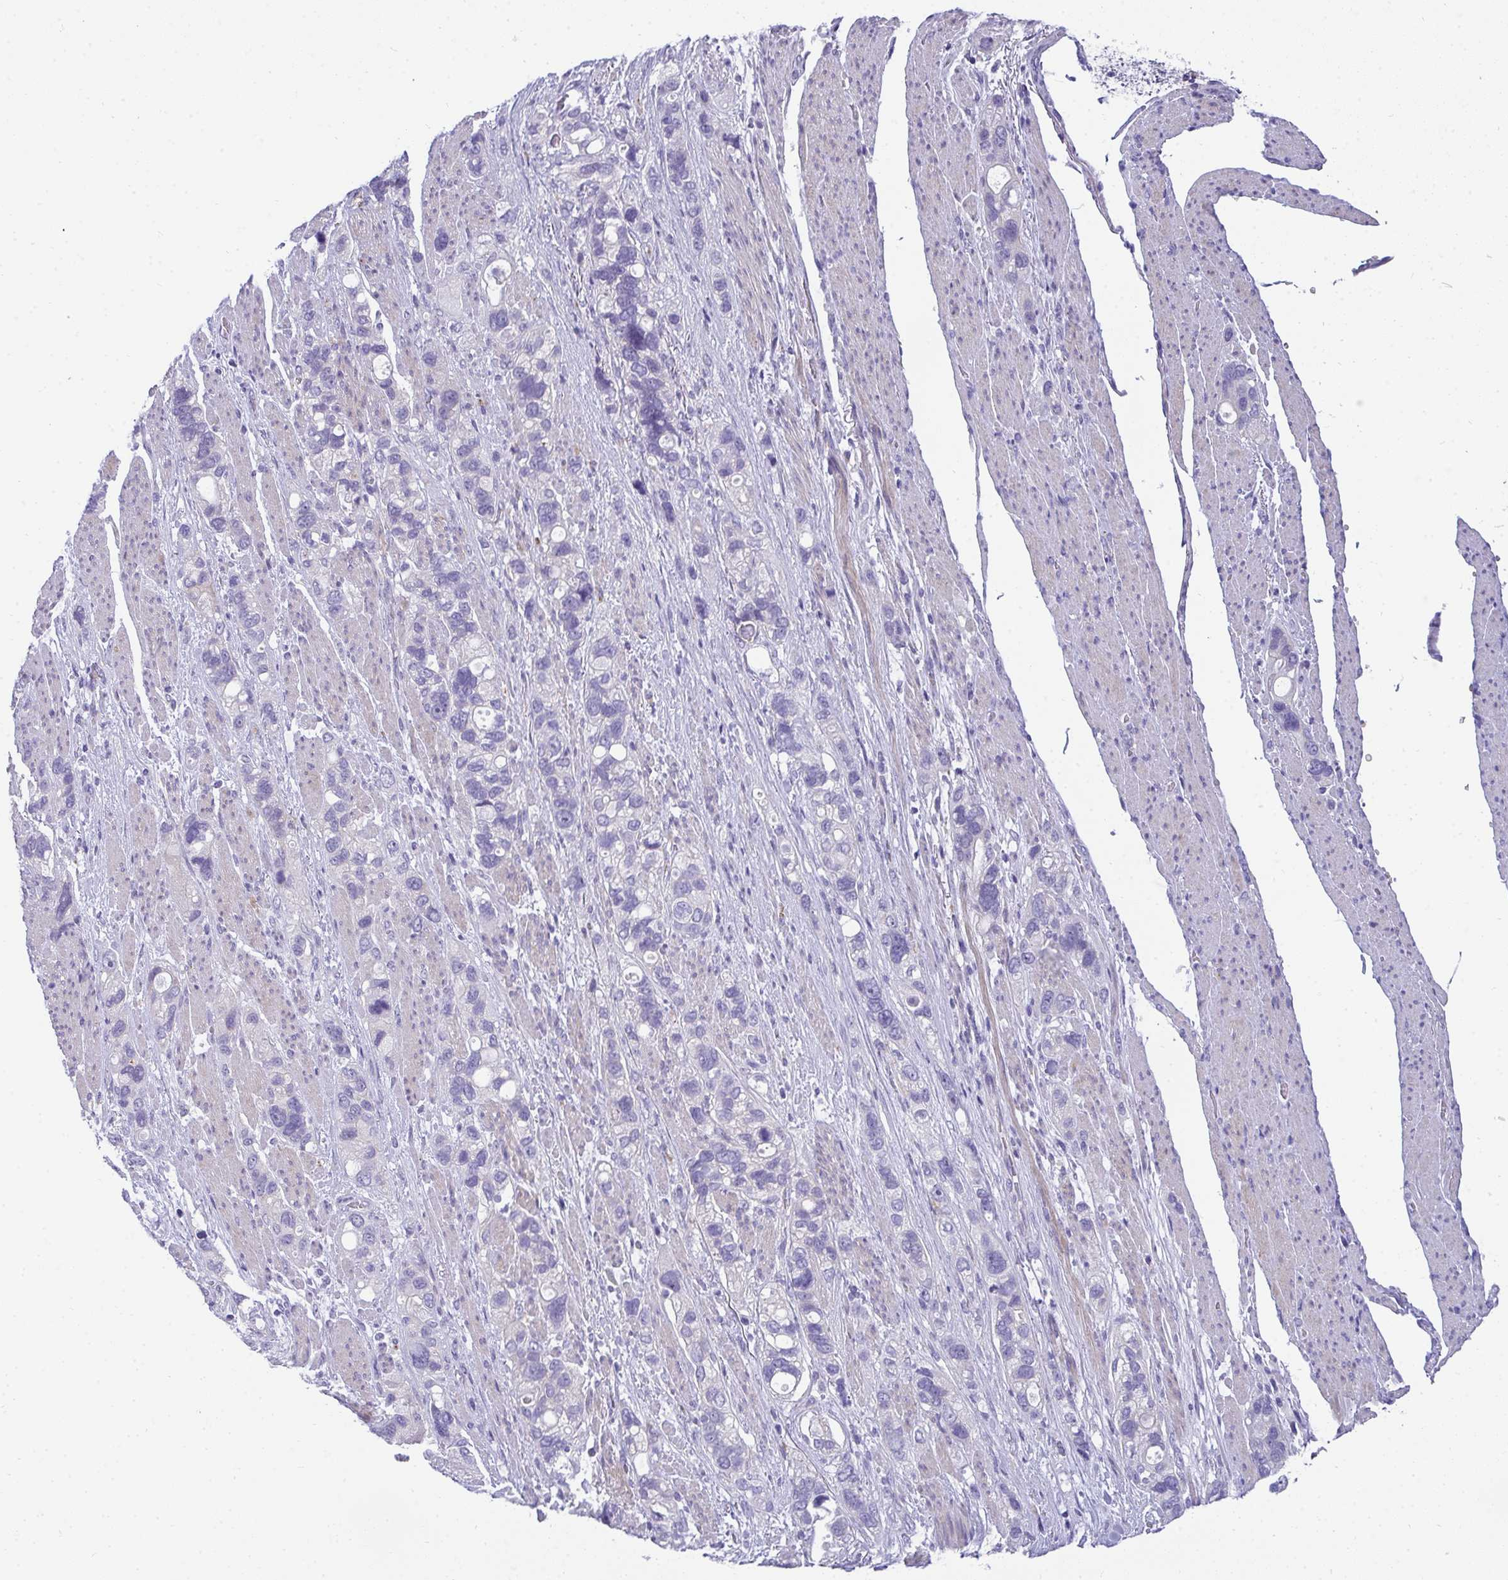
{"staining": {"intensity": "negative", "quantity": "none", "location": "none"}, "tissue": "stomach cancer", "cell_type": "Tumor cells", "image_type": "cancer", "snomed": [{"axis": "morphology", "description": "Adenocarcinoma, NOS"}, {"axis": "topography", "description": "Stomach, upper"}], "caption": "Tumor cells show no significant protein positivity in stomach adenocarcinoma. (DAB immunohistochemistry (IHC), high magnification).", "gene": "AK5", "patient": {"sex": "female", "age": 81}}